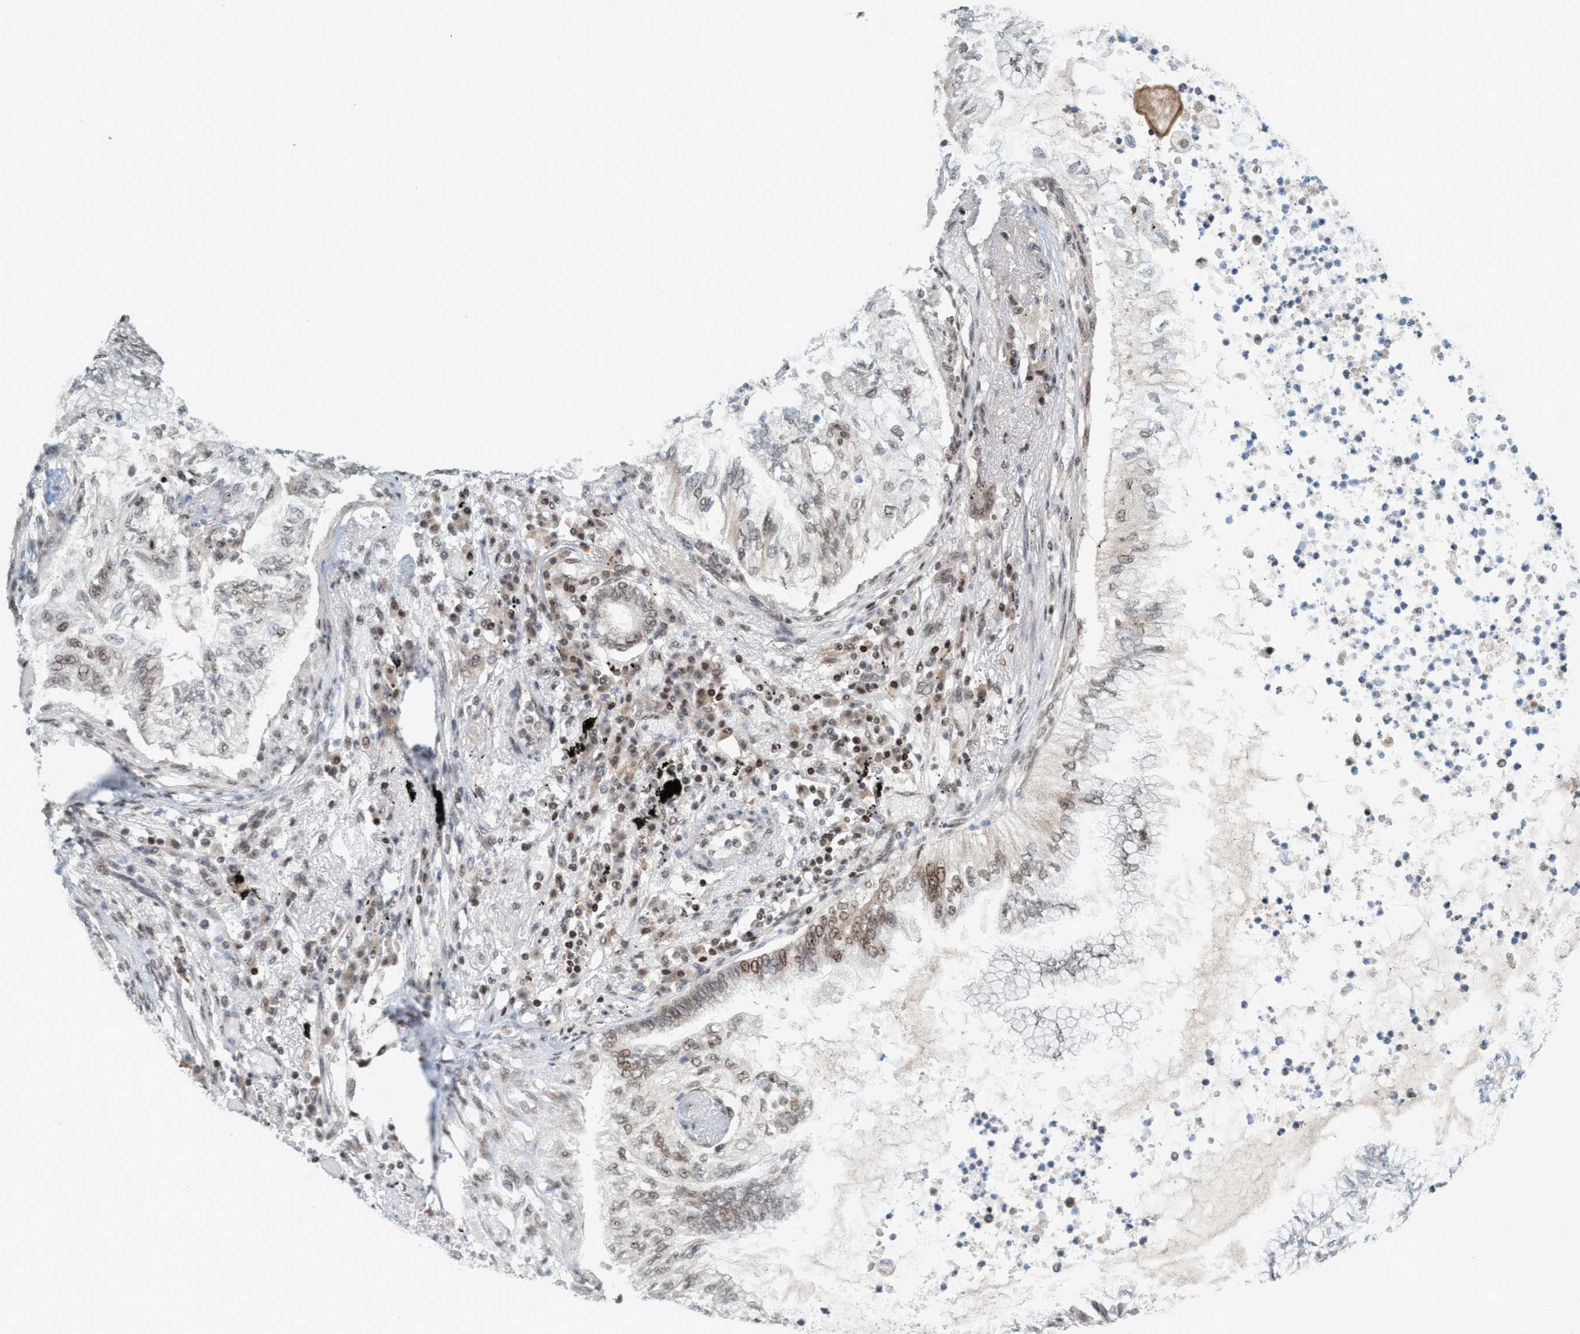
{"staining": {"intensity": "weak", "quantity": "<25%", "location": "nuclear"}, "tissue": "lung cancer", "cell_type": "Tumor cells", "image_type": "cancer", "snomed": [{"axis": "morphology", "description": "Normal tissue, NOS"}, {"axis": "morphology", "description": "Adenocarcinoma, NOS"}, {"axis": "topography", "description": "Bronchus"}, {"axis": "topography", "description": "Lung"}], "caption": "This is an immunohistochemistry histopathology image of human lung cancer. There is no expression in tumor cells.", "gene": "SMCR8", "patient": {"sex": "female", "age": 70}}